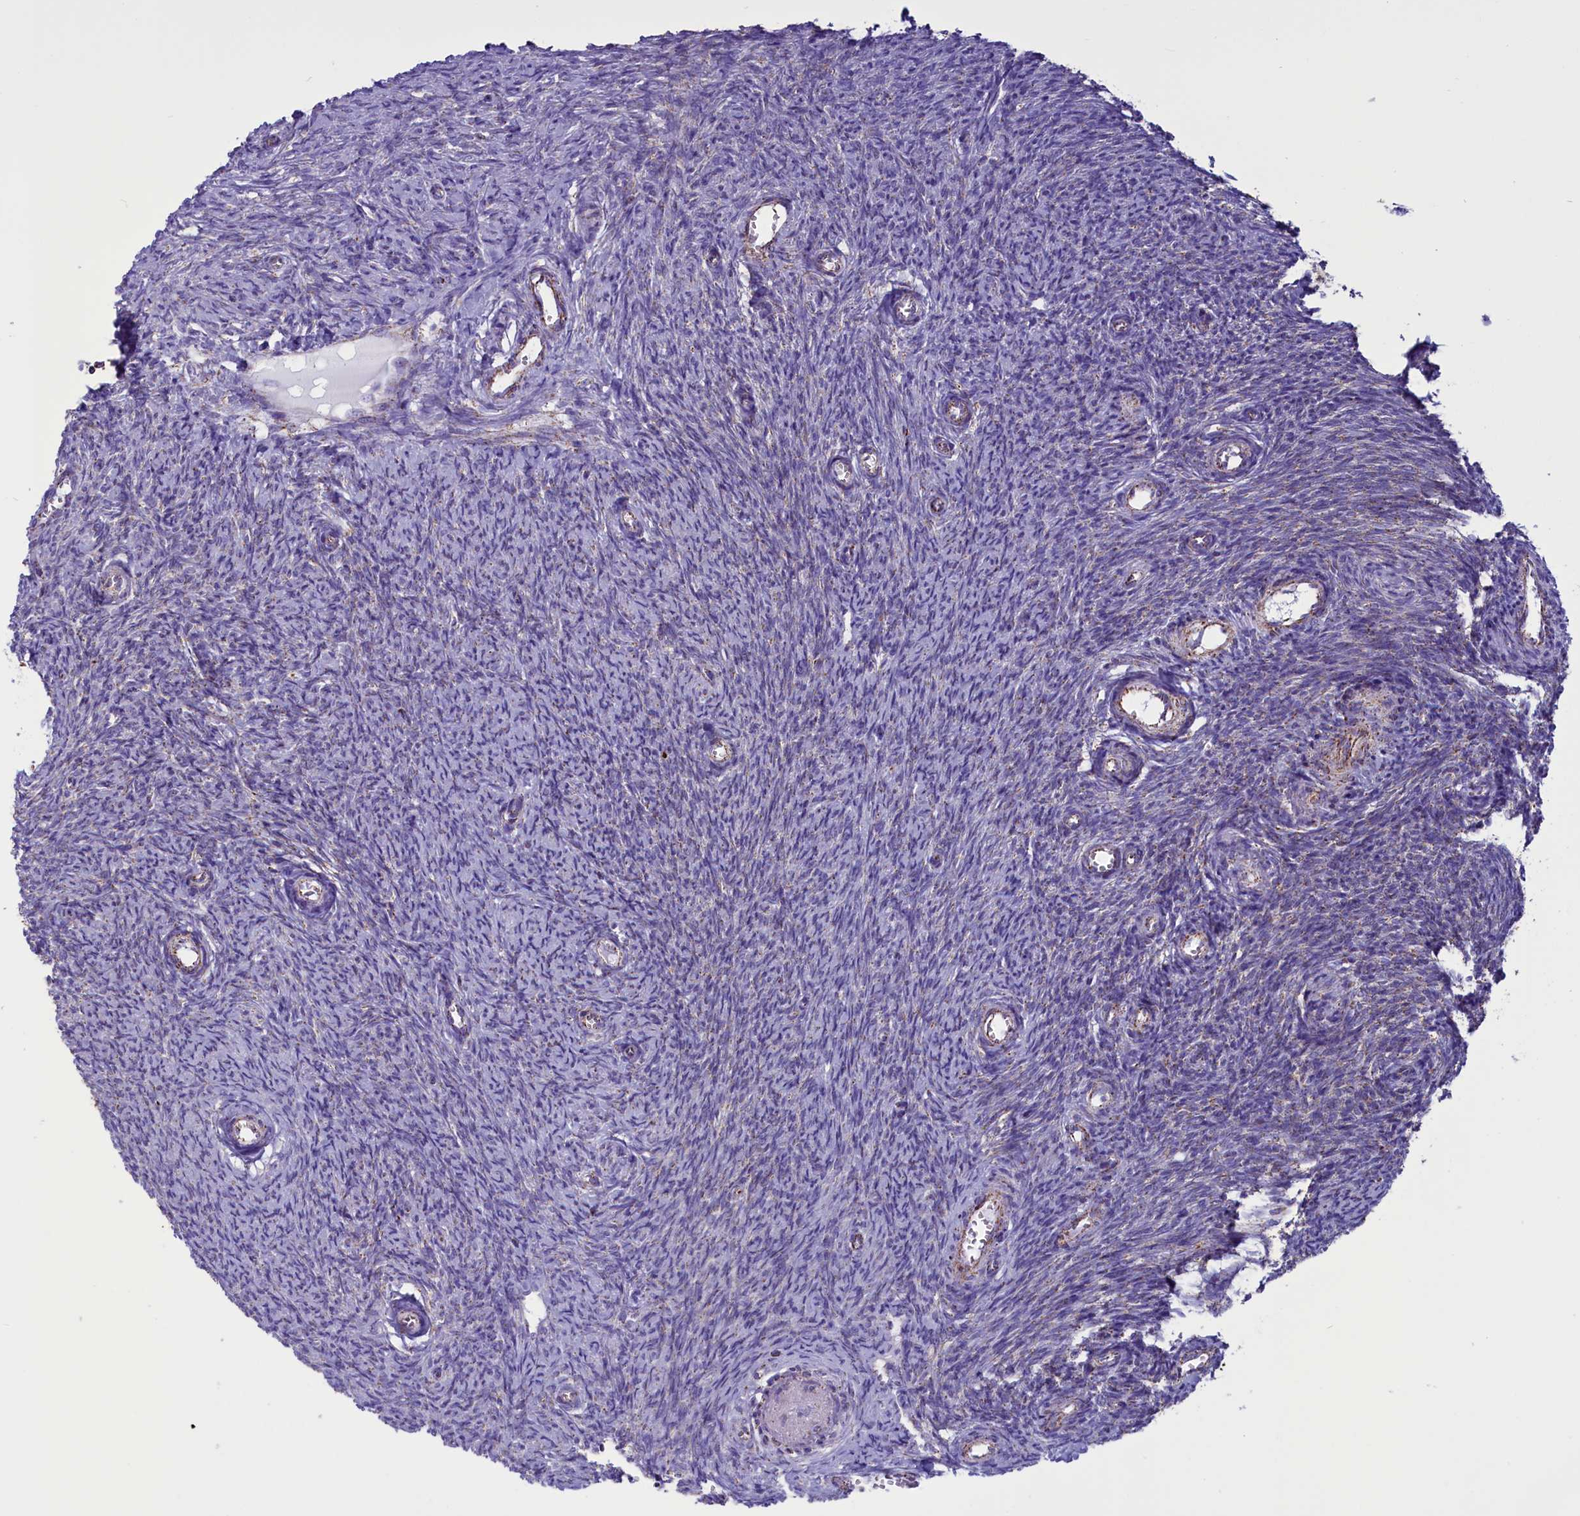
{"staining": {"intensity": "moderate", "quantity": ">75%", "location": "cytoplasmic/membranous"}, "tissue": "ovary", "cell_type": "Follicle cells", "image_type": "normal", "snomed": [{"axis": "morphology", "description": "Normal tissue, NOS"}, {"axis": "topography", "description": "Ovary"}], "caption": "Follicle cells demonstrate medium levels of moderate cytoplasmic/membranous staining in about >75% of cells in normal ovary. (DAB IHC, brown staining for protein, blue staining for nuclei).", "gene": "ICA1L", "patient": {"sex": "female", "age": 44}}